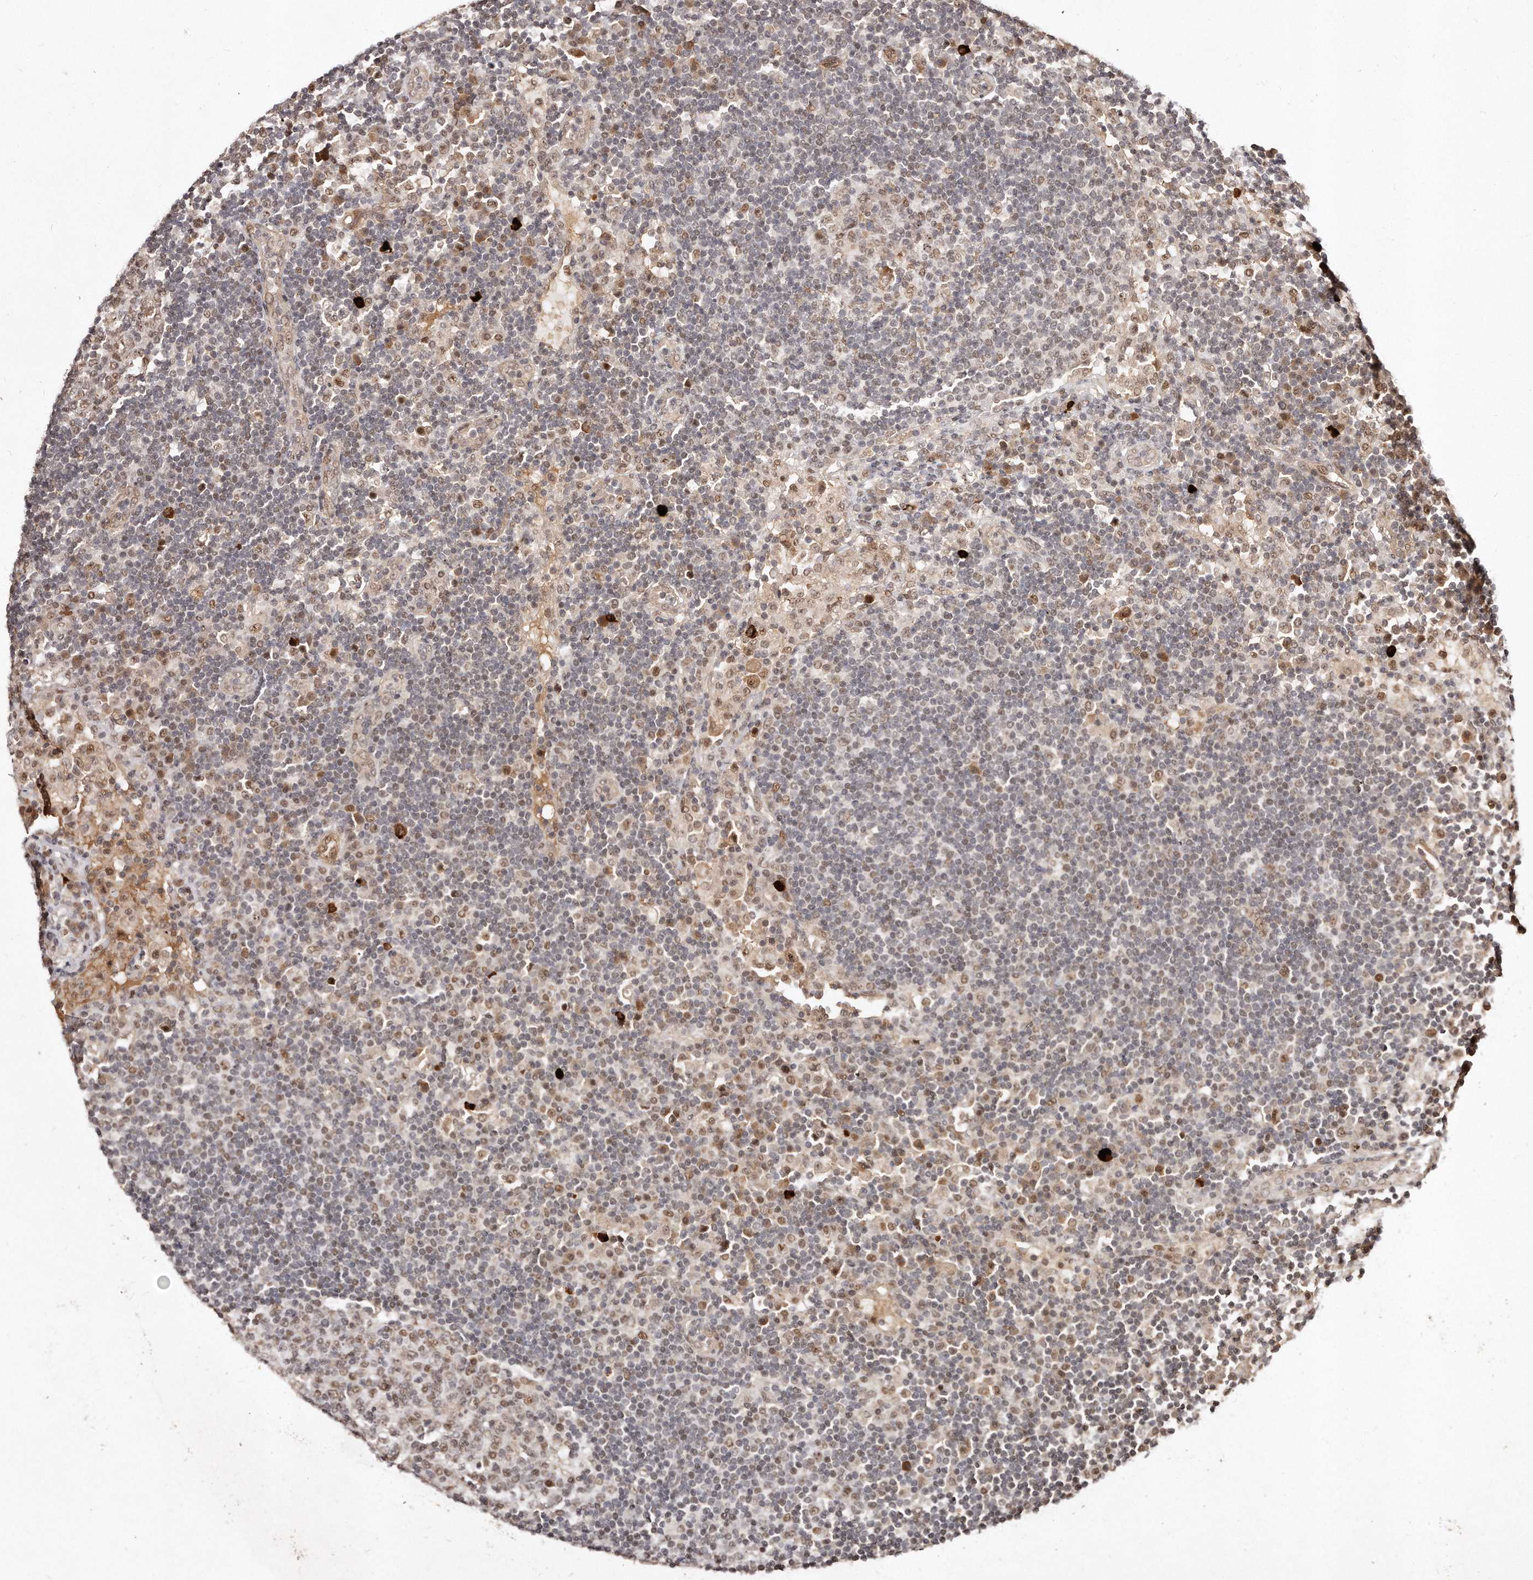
{"staining": {"intensity": "weak", "quantity": "25%-75%", "location": "nuclear"}, "tissue": "lymph node", "cell_type": "Germinal center cells", "image_type": "normal", "snomed": [{"axis": "morphology", "description": "Normal tissue, NOS"}, {"axis": "topography", "description": "Lymph node"}], "caption": "Protein staining of benign lymph node exhibits weak nuclear expression in about 25%-75% of germinal center cells. (DAB (3,3'-diaminobenzidine) IHC with brightfield microscopy, high magnification).", "gene": "SOX4", "patient": {"sex": "female", "age": 53}}